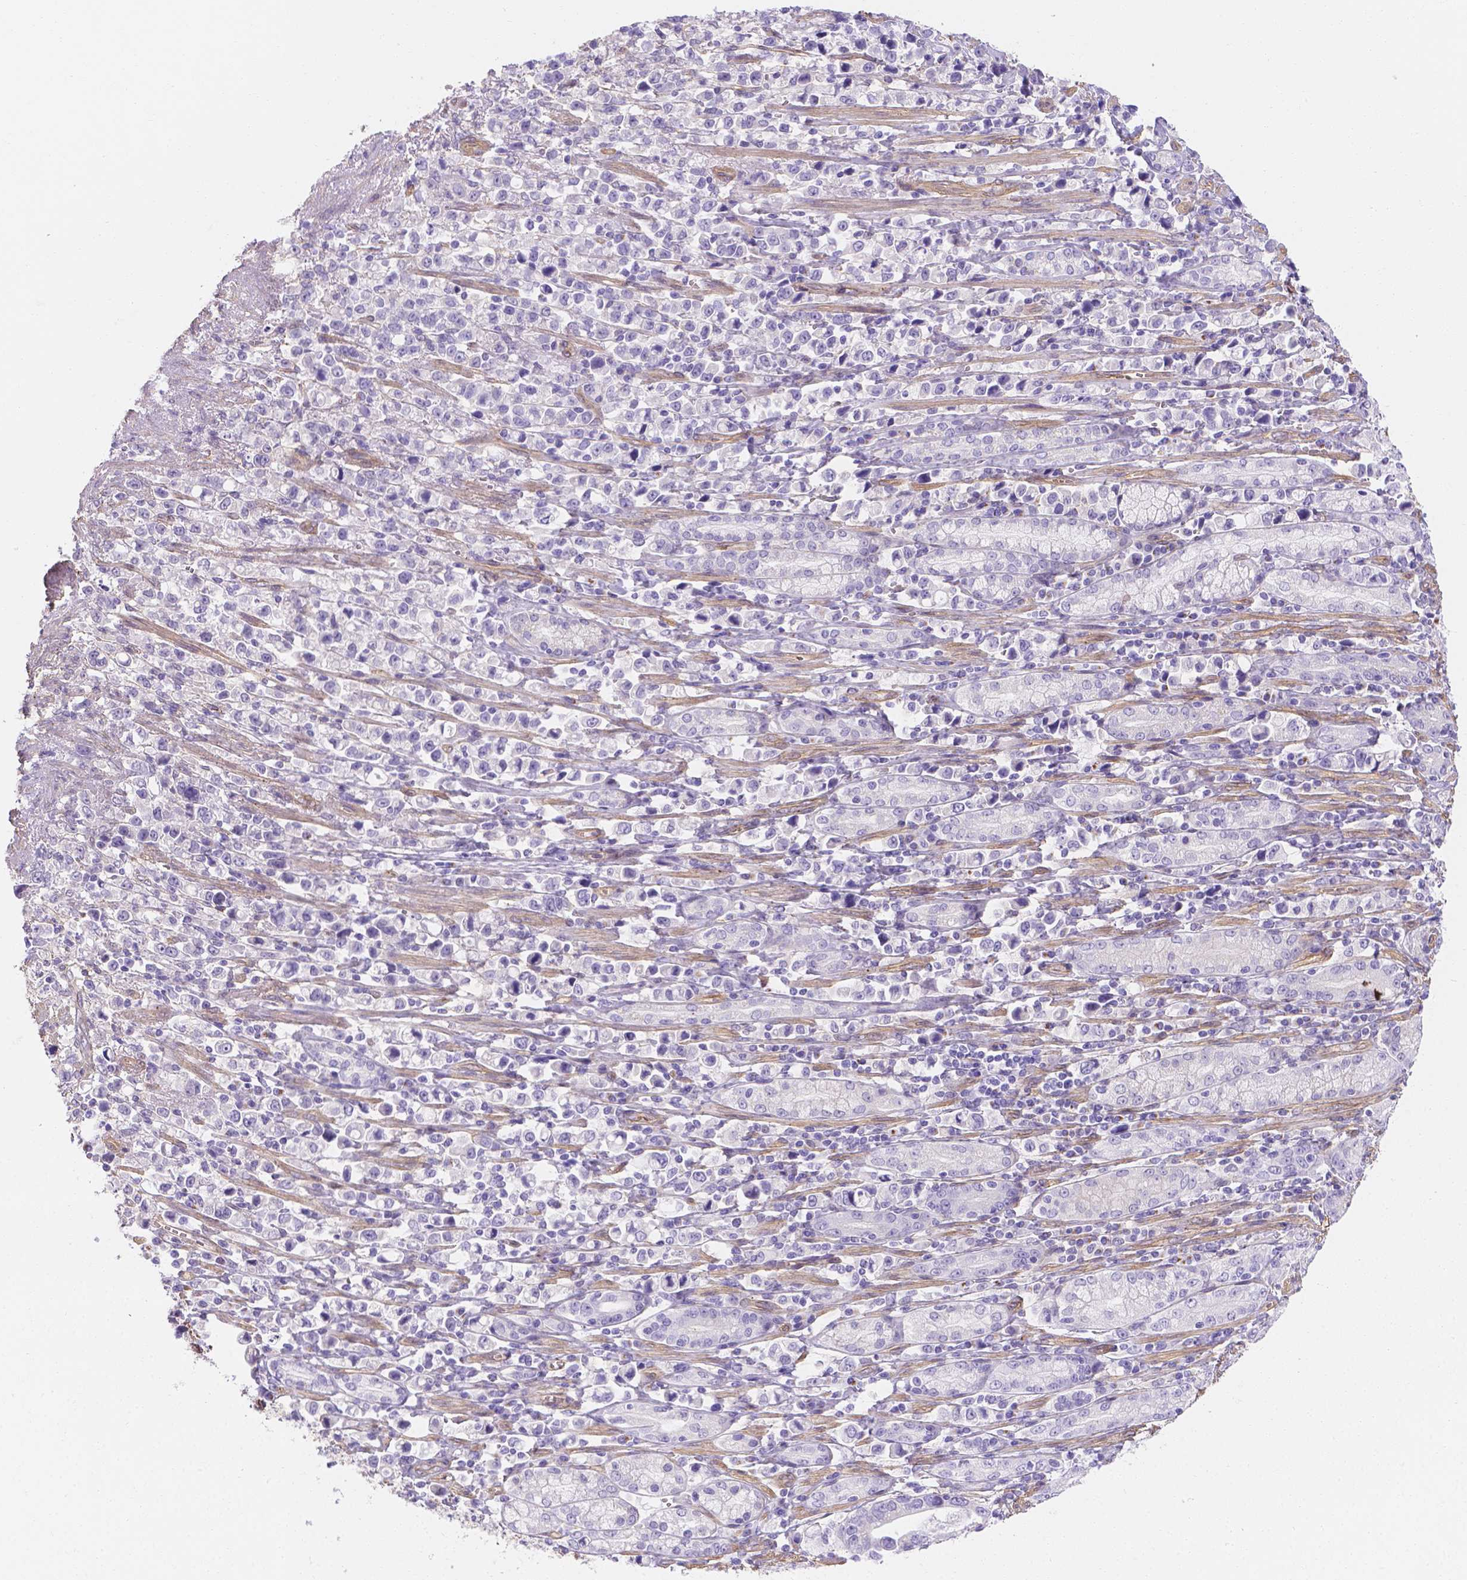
{"staining": {"intensity": "negative", "quantity": "none", "location": "none"}, "tissue": "stomach cancer", "cell_type": "Tumor cells", "image_type": "cancer", "snomed": [{"axis": "morphology", "description": "Adenocarcinoma, NOS"}, {"axis": "topography", "description": "Stomach"}], "caption": "High power microscopy histopathology image of an immunohistochemistry histopathology image of stomach cancer, revealing no significant positivity in tumor cells.", "gene": "SLC40A1", "patient": {"sex": "male", "age": 63}}